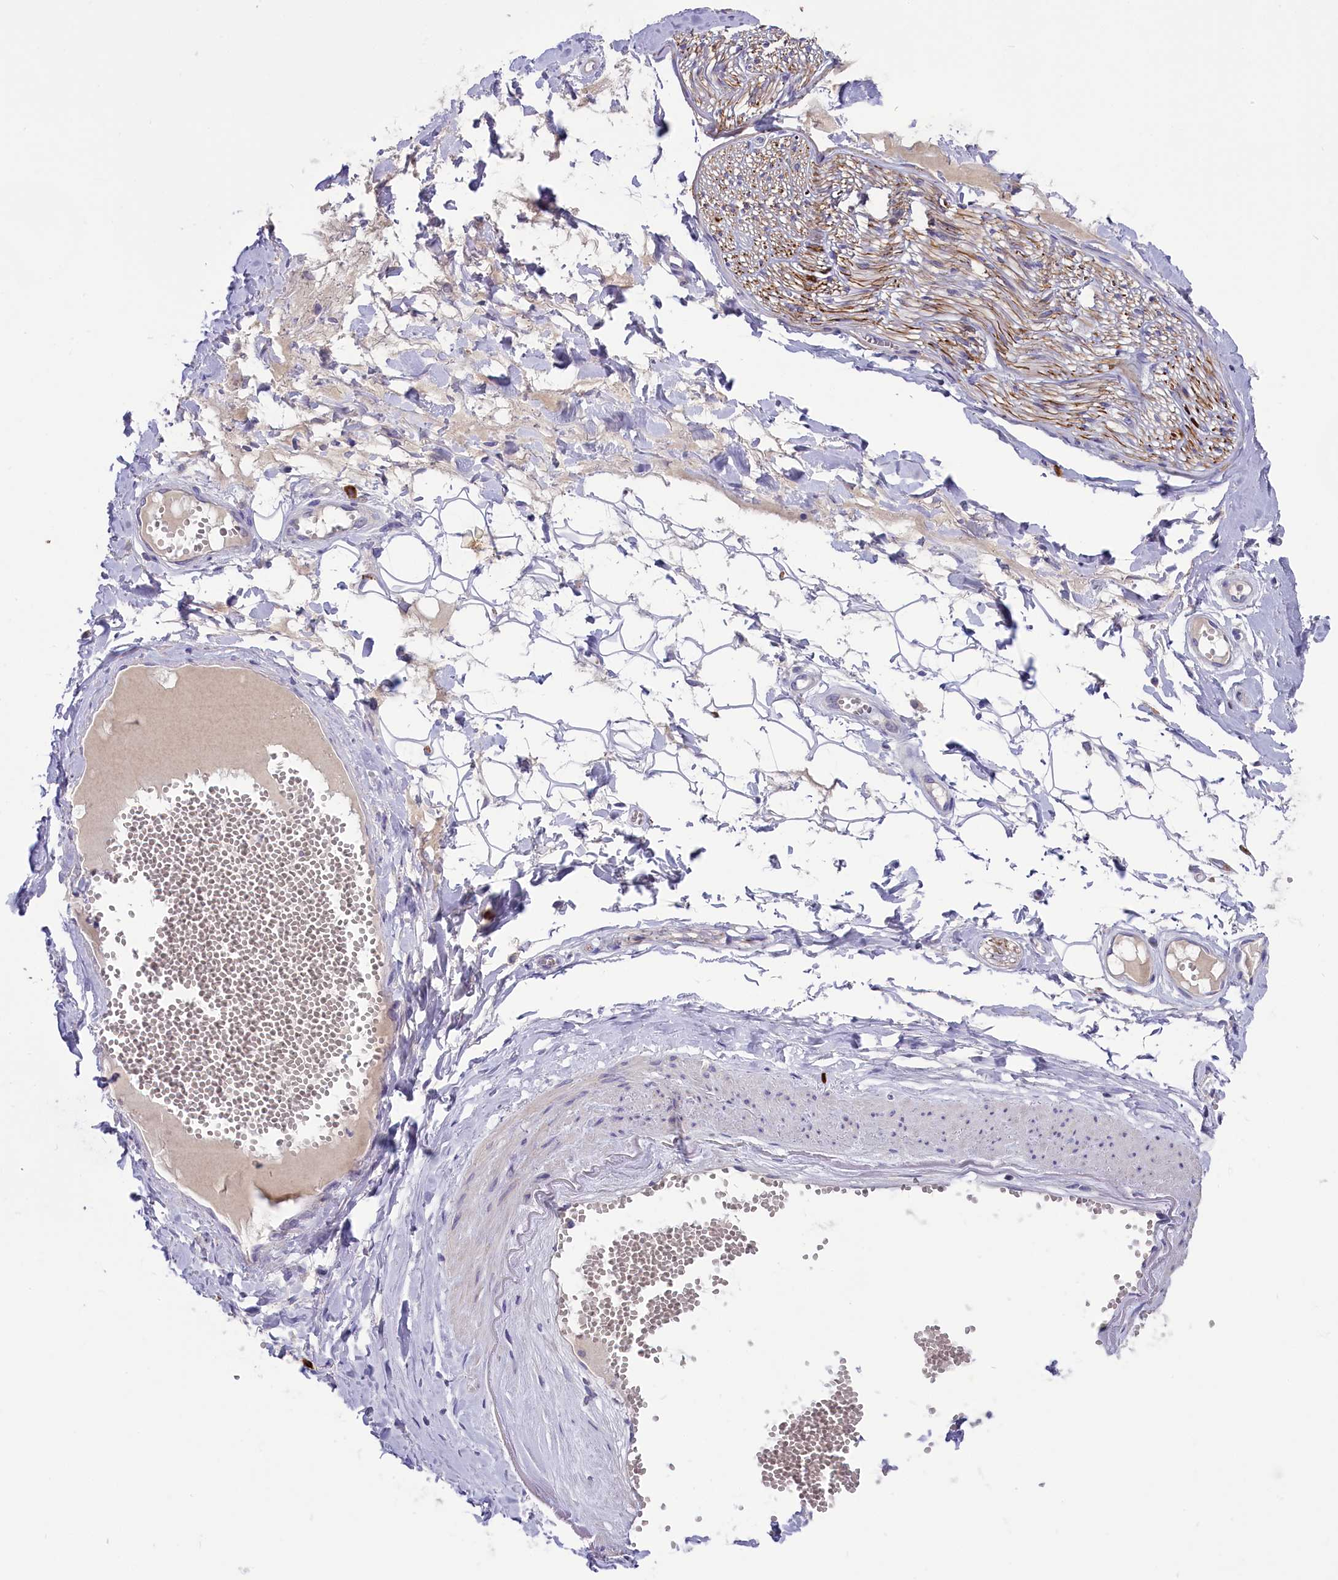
{"staining": {"intensity": "negative", "quantity": "none", "location": "none"}, "tissue": "adipose tissue", "cell_type": "Adipocytes", "image_type": "normal", "snomed": [{"axis": "morphology", "description": "Normal tissue, NOS"}, {"axis": "morphology", "description": "Inflammation, NOS"}, {"axis": "topography", "description": "Salivary gland"}, {"axis": "topography", "description": "Peripheral nerve tissue"}], "caption": "This is an IHC histopathology image of unremarkable human adipose tissue. There is no expression in adipocytes.", "gene": "ENPP6", "patient": {"sex": "female", "age": 75}}